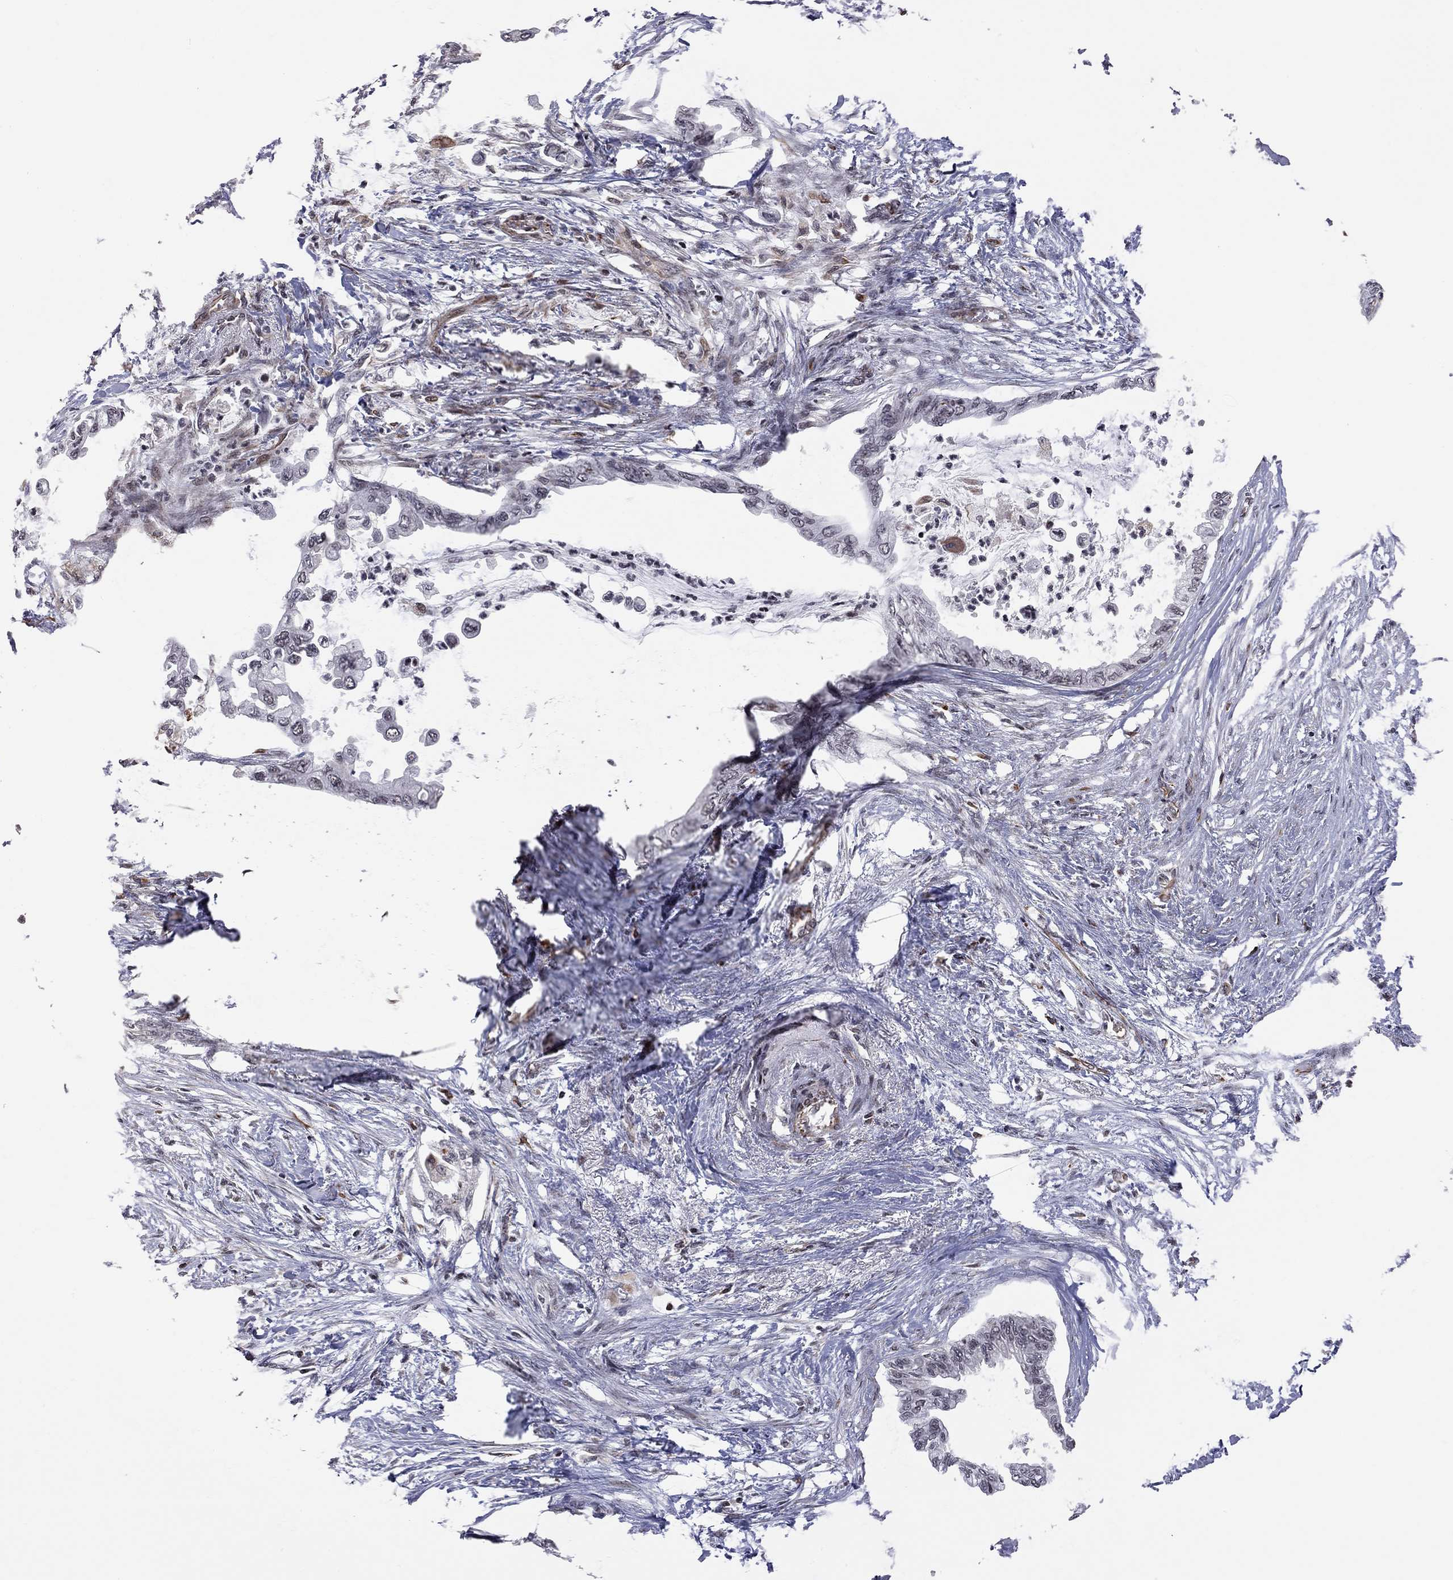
{"staining": {"intensity": "negative", "quantity": "none", "location": "none"}, "tissue": "pancreatic cancer", "cell_type": "Tumor cells", "image_type": "cancer", "snomed": [{"axis": "morphology", "description": "Normal tissue, NOS"}, {"axis": "morphology", "description": "Adenocarcinoma, NOS"}, {"axis": "topography", "description": "Pancreas"}, {"axis": "topography", "description": "Duodenum"}], "caption": "Protein analysis of pancreatic adenocarcinoma reveals no significant expression in tumor cells. (DAB (3,3'-diaminobenzidine) immunohistochemistry (IHC) with hematoxylin counter stain).", "gene": "MTNR1B", "patient": {"sex": "female", "age": 60}}